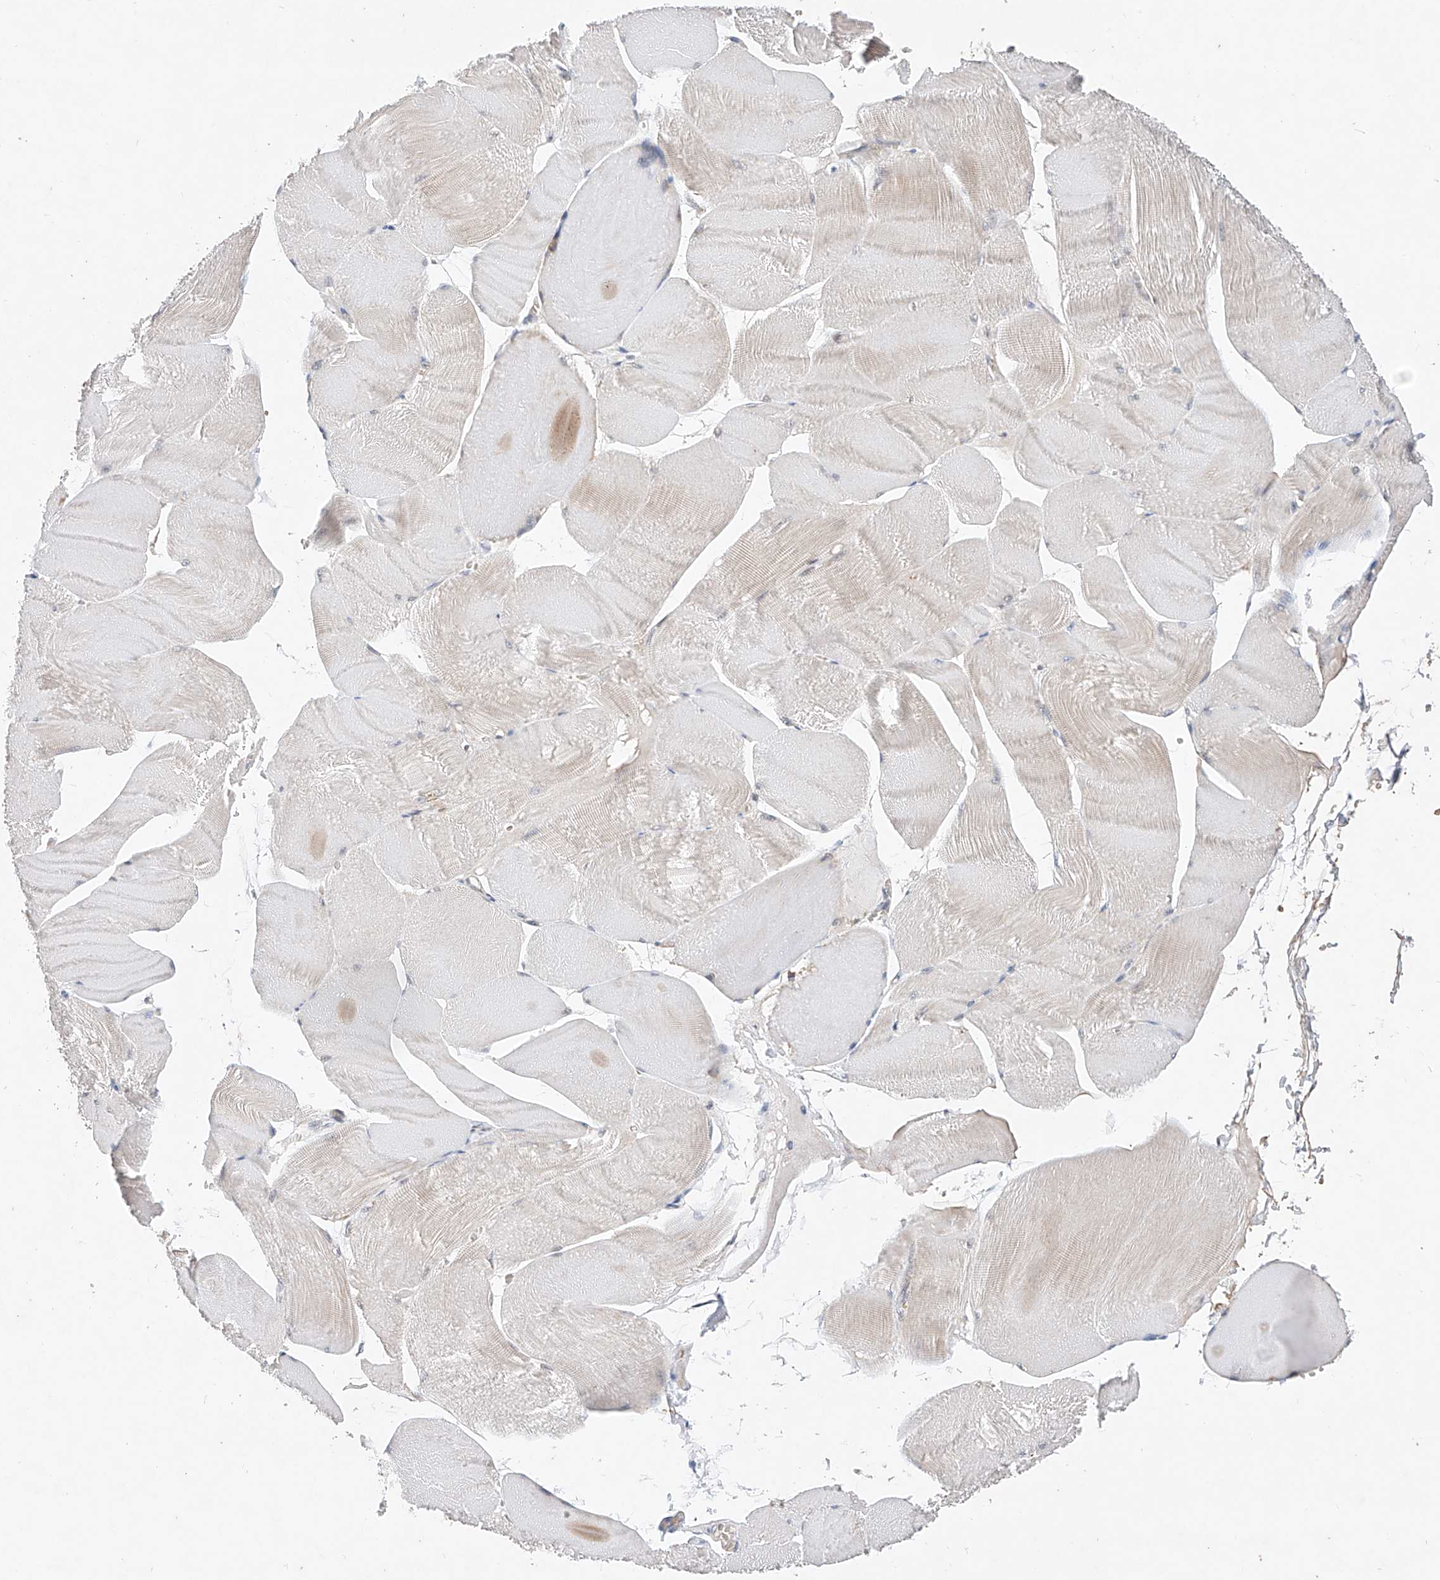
{"staining": {"intensity": "weak", "quantity": "25%-75%", "location": "cytoplasmic/membranous"}, "tissue": "skeletal muscle", "cell_type": "Myocytes", "image_type": "normal", "snomed": [{"axis": "morphology", "description": "Normal tissue, NOS"}, {"axis": "morphology", "description": "Basal cell carcinoma"}, {"axis": "topography", "description": "Skeletal muscle"}], "caption": "Weak cytoplasmic/membranous protein staining is seen in about 25%-75% of myocytes in skeletal muscle. Ihc stains the protein of interest in brown and the nuclei are stained blue.", "gene": "FASTK", "patient": {"sex": "female", "age": 64}}